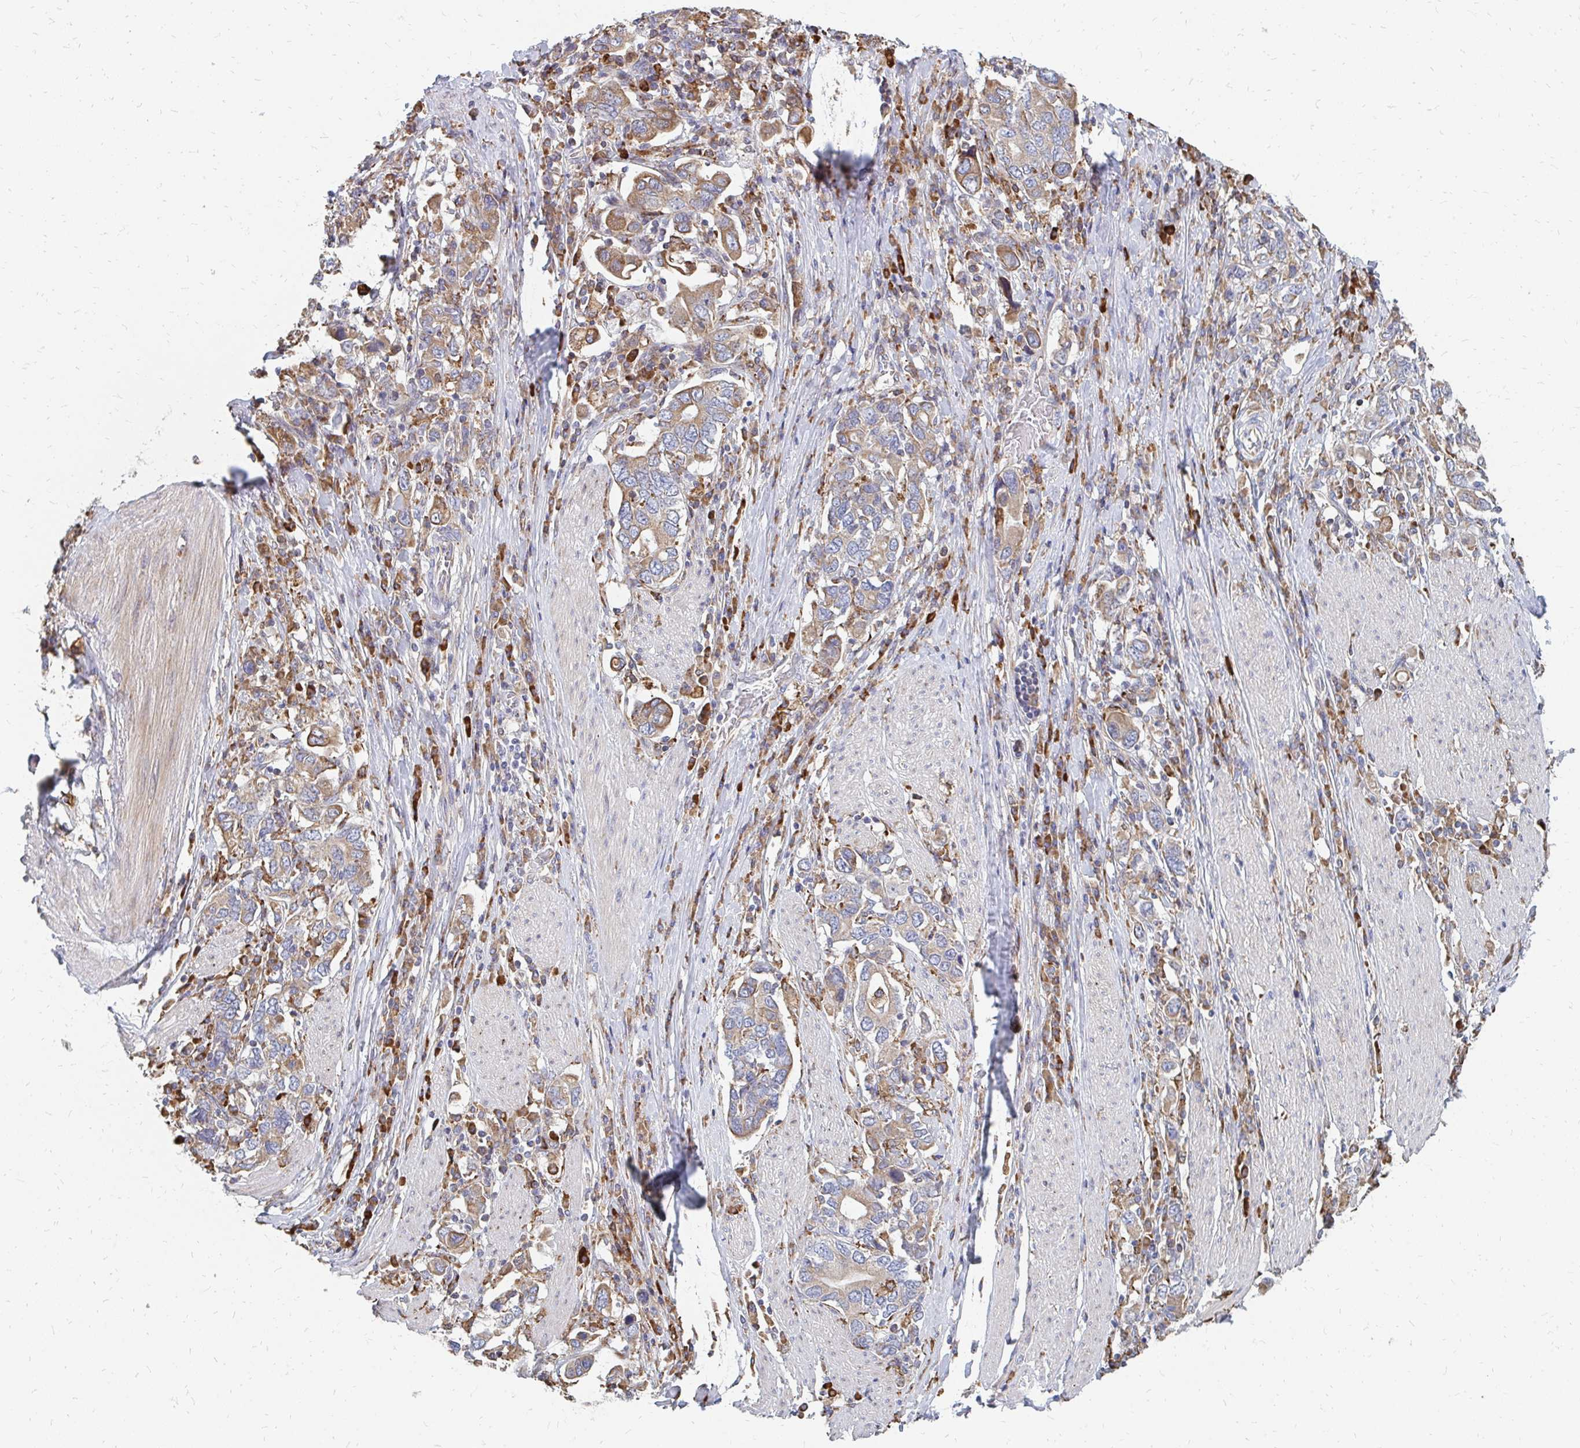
{"staining": {"intensity": "moderate", "quantity": "25%-75%", "location": "cytoplasmic/membranous"}, "tissue": "stomach cancer", "cell_type": "Tumor cells", "image_type": "cancer", "snomed": [{"axis": "morphology", "description": "Adenocarcinoma, NOS"}, {"axis": "topography", "description": "Stomach, upper"}, {"axis": "topography", "description": "Stomach"}], "caption": "Stomach adenocarcinoma stained with a brown dye shows moderate cytoplasmic/membranous positive staining in about 25%-75% of tumor cells.", "gene": "PPP1R13L", "patient": {"sex": "male", "age": 62}}